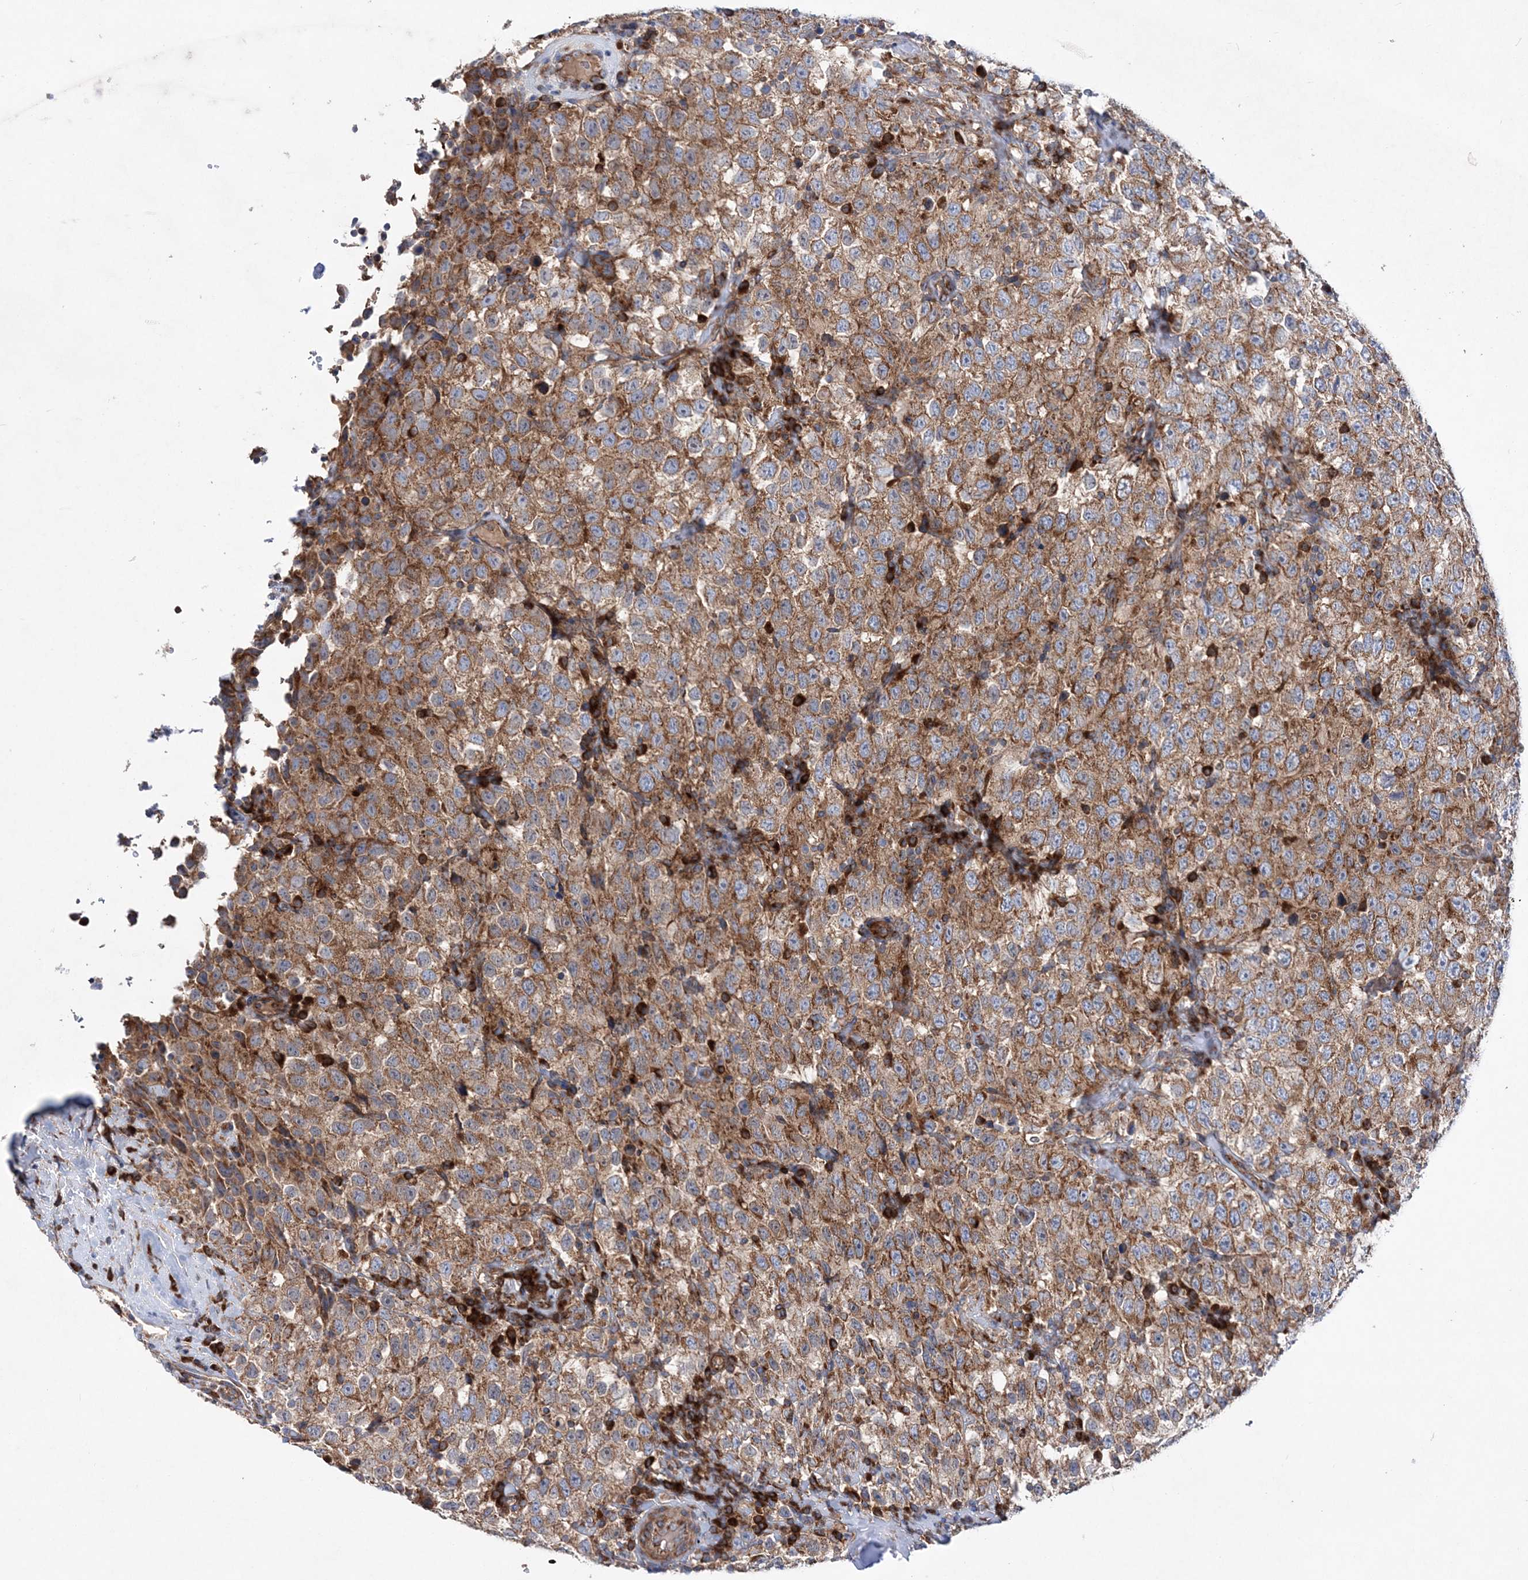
{"staining": {"intensity": "moderate", "quantity": ">75%", "location": "cytoplasmic/membranous"}, "tissue": "testis cancer", "cell_type": "Tumor cells", "image_type": "cancer", "snomed": [{"axis": "morphology", "description": "Seminoma, NOS"}, {"axis": "topography", "description": "Testis"}], "caption": "Immunohistochemical staining of human testis cancer demonstrates medium levels of moderate cytoplasmic/membranous protein expression in approximately >75% of tumor cells.", "gene": "NGLY1", "patient": {"sex": "male", "age": 41}}